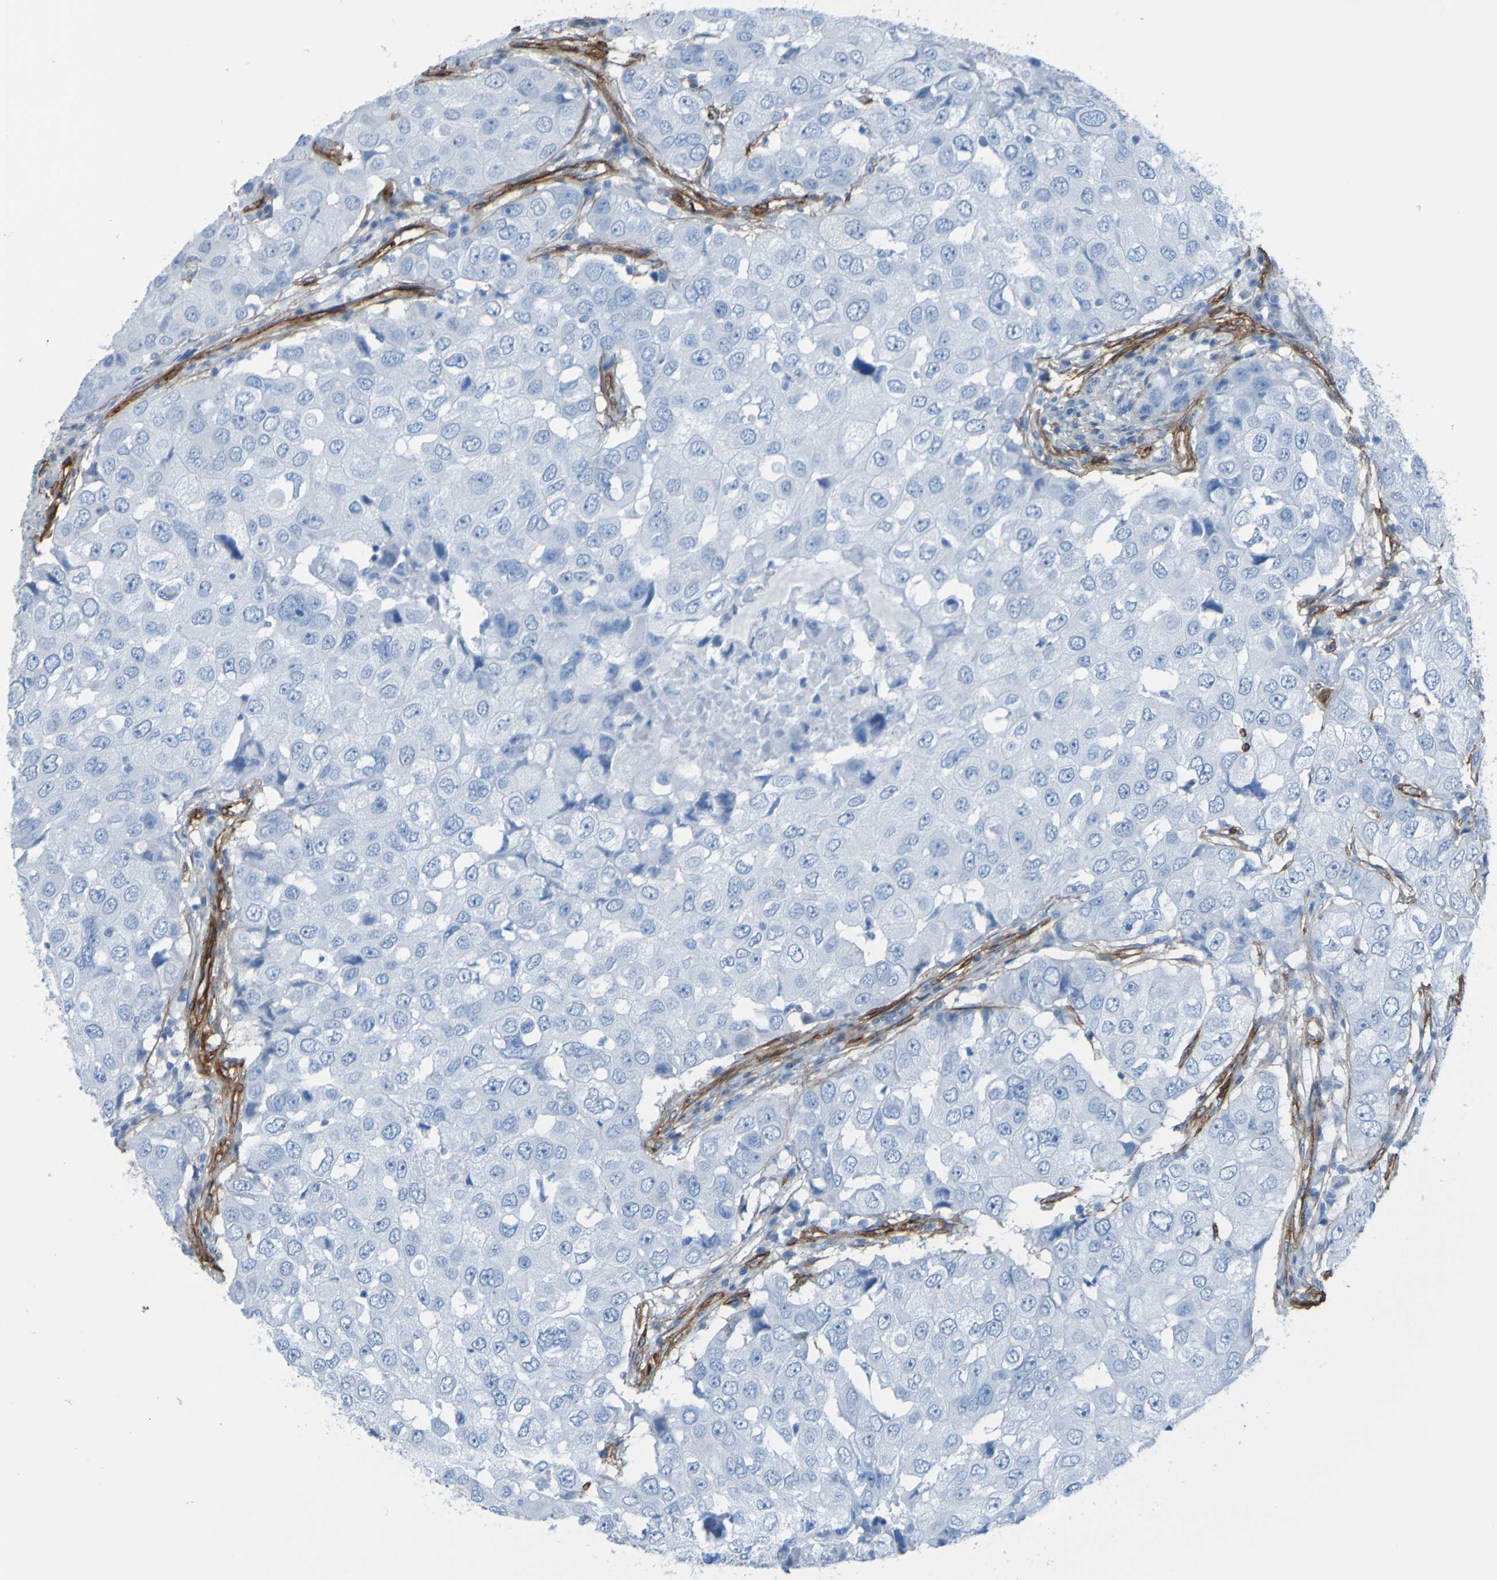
{"staining": {"intensity": "negative", "quantity": "none", "location": "none"}, "tissue": "breast cancer", "cell_type": "Tumor cells", "image_type": "cancer", "snomed": [{"axis": "morphology", "description": "Duct carcinoma"}, {"axis": "topography", "description": "Breast"}], "caption": "This image is of breast cancer stained with IHC to label a protein in brown with the nuclei are counter-stained blue. There is no expression in tumor cells.", "gene": "COL4A2", "patient": {"sex": "female", "age": 27}}